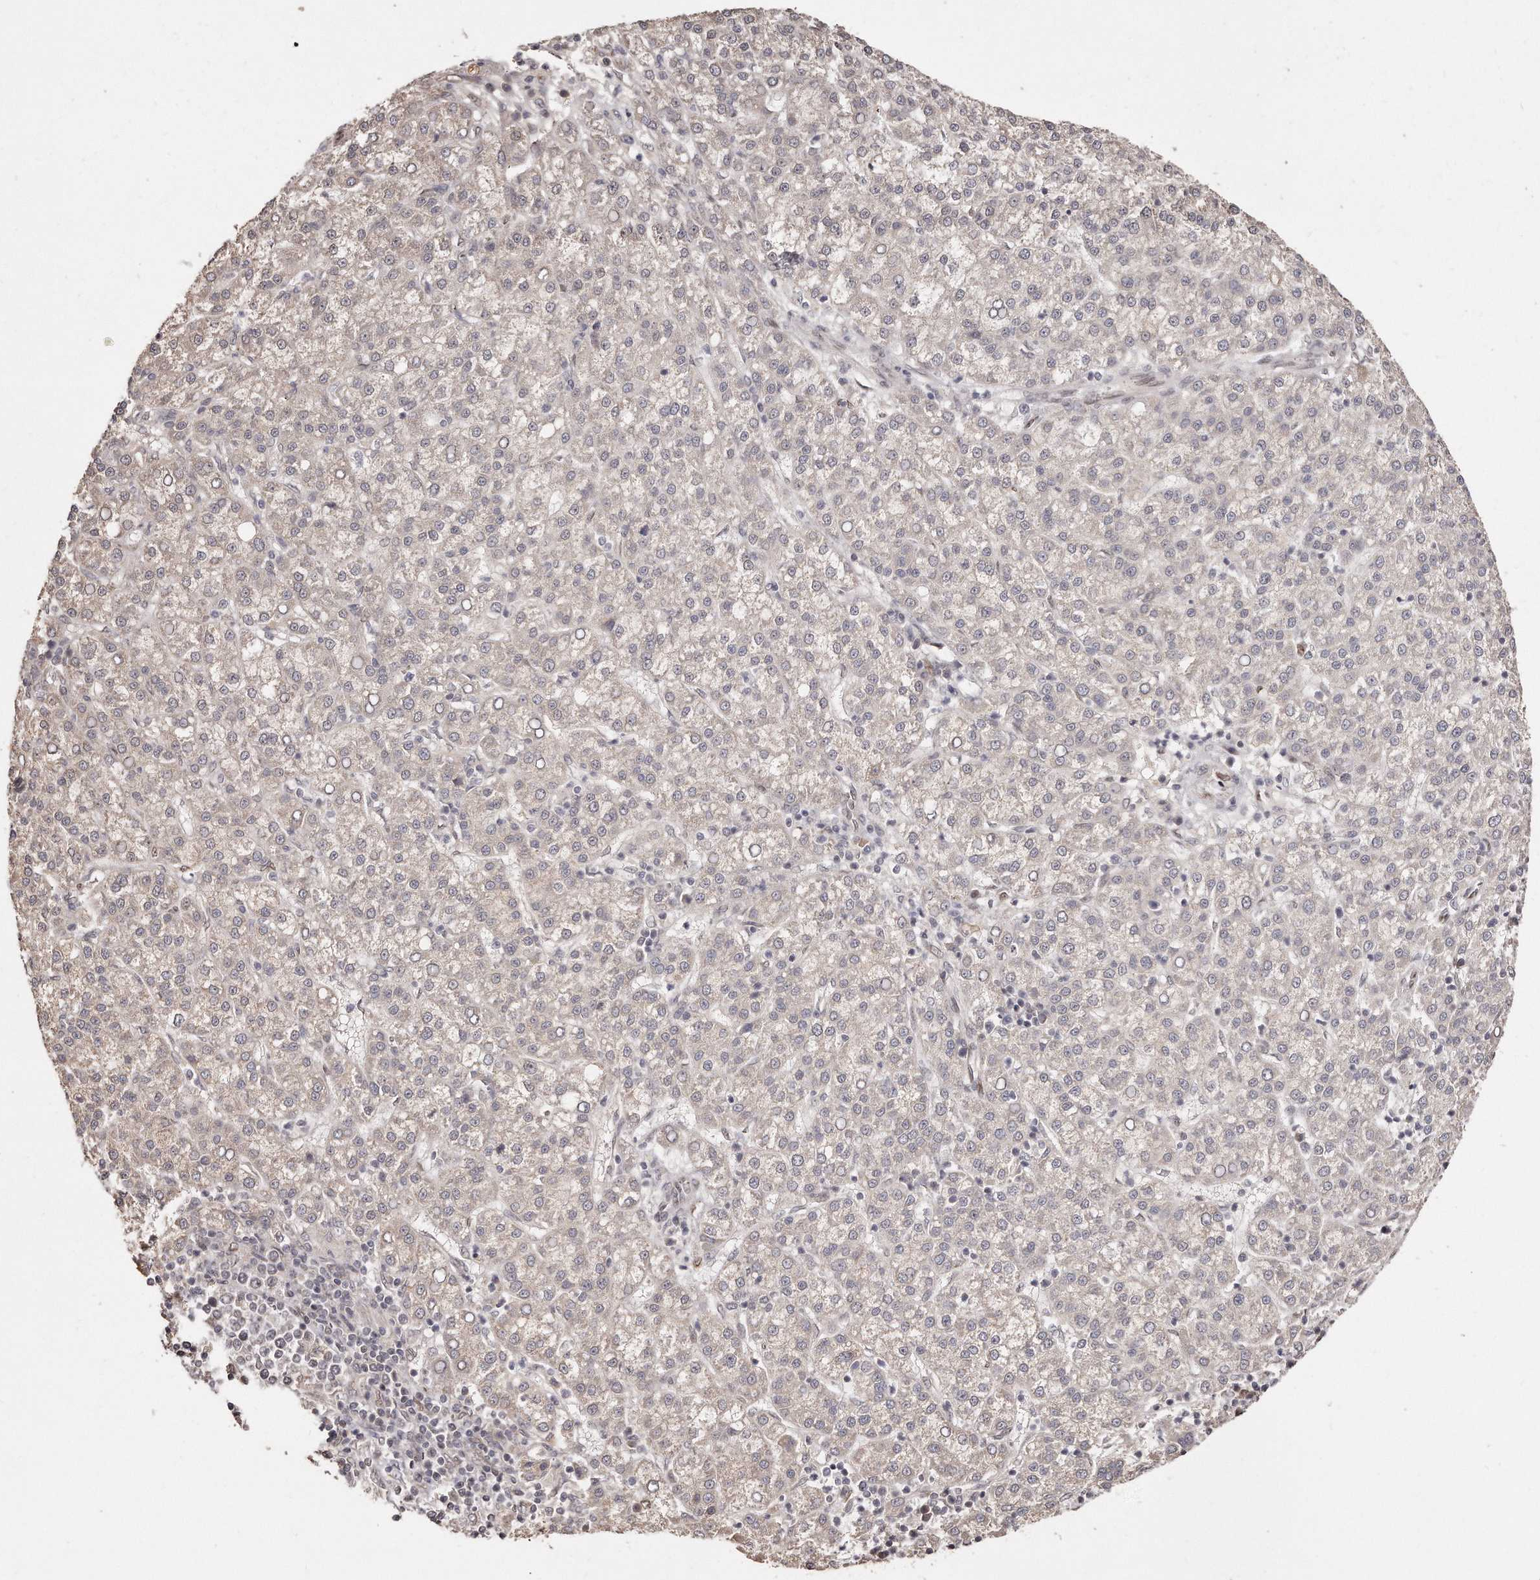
{"staining": {"intensity": "negative", "quantity": "none", "location": "none"}, "tissue": "liver cancer", "cell_type": "Tumor cells", "image_type": "cancer", "snomed": [{"axis": "morphology", "description": "Carcinoma, Hepatocellular, NOS"}, {"axis": "topography", "description": "Liver"}], "caption": "Protein analysis of liver hepatocellular carcinoma shows no significant staining in tumor cells.", "gene": "HASPIN", "patient": {"sex": "female", "age": 58}}